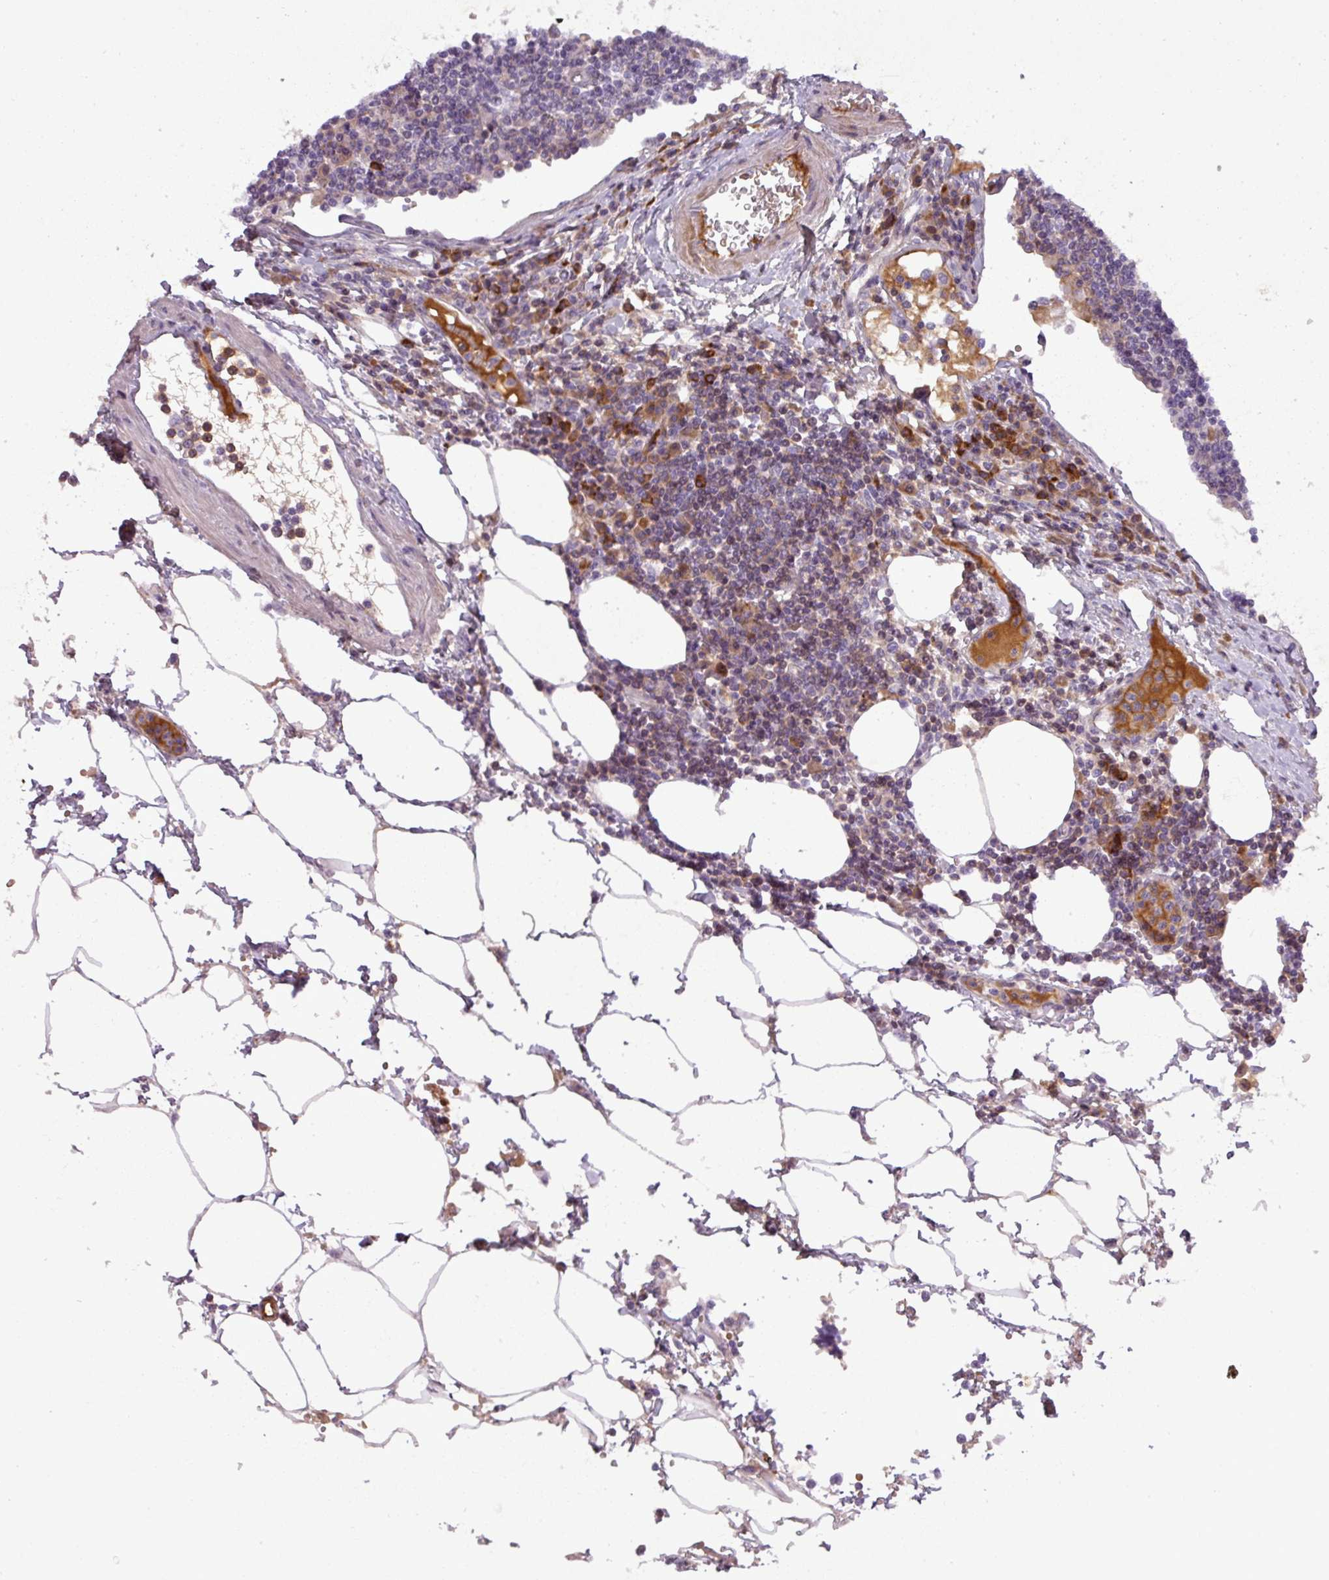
{"staining": {"intensity": "negative", "quantity": "none", "location": "none"}, "tissue": "lymph node", "cell_type": "Germinal center cells", "image_type": "normal", "snomed": [{"axis": "morphology", "description": "Adenocarcinoma, NOS"}, {"axis": "topography", "description": "Lymph node"}], "caption": "Immunohistochemistry of normal lymph node exhibits no expression in germinal center cells.", "gene": "C4A", "patient": {"sex": "female", "age": 62}}